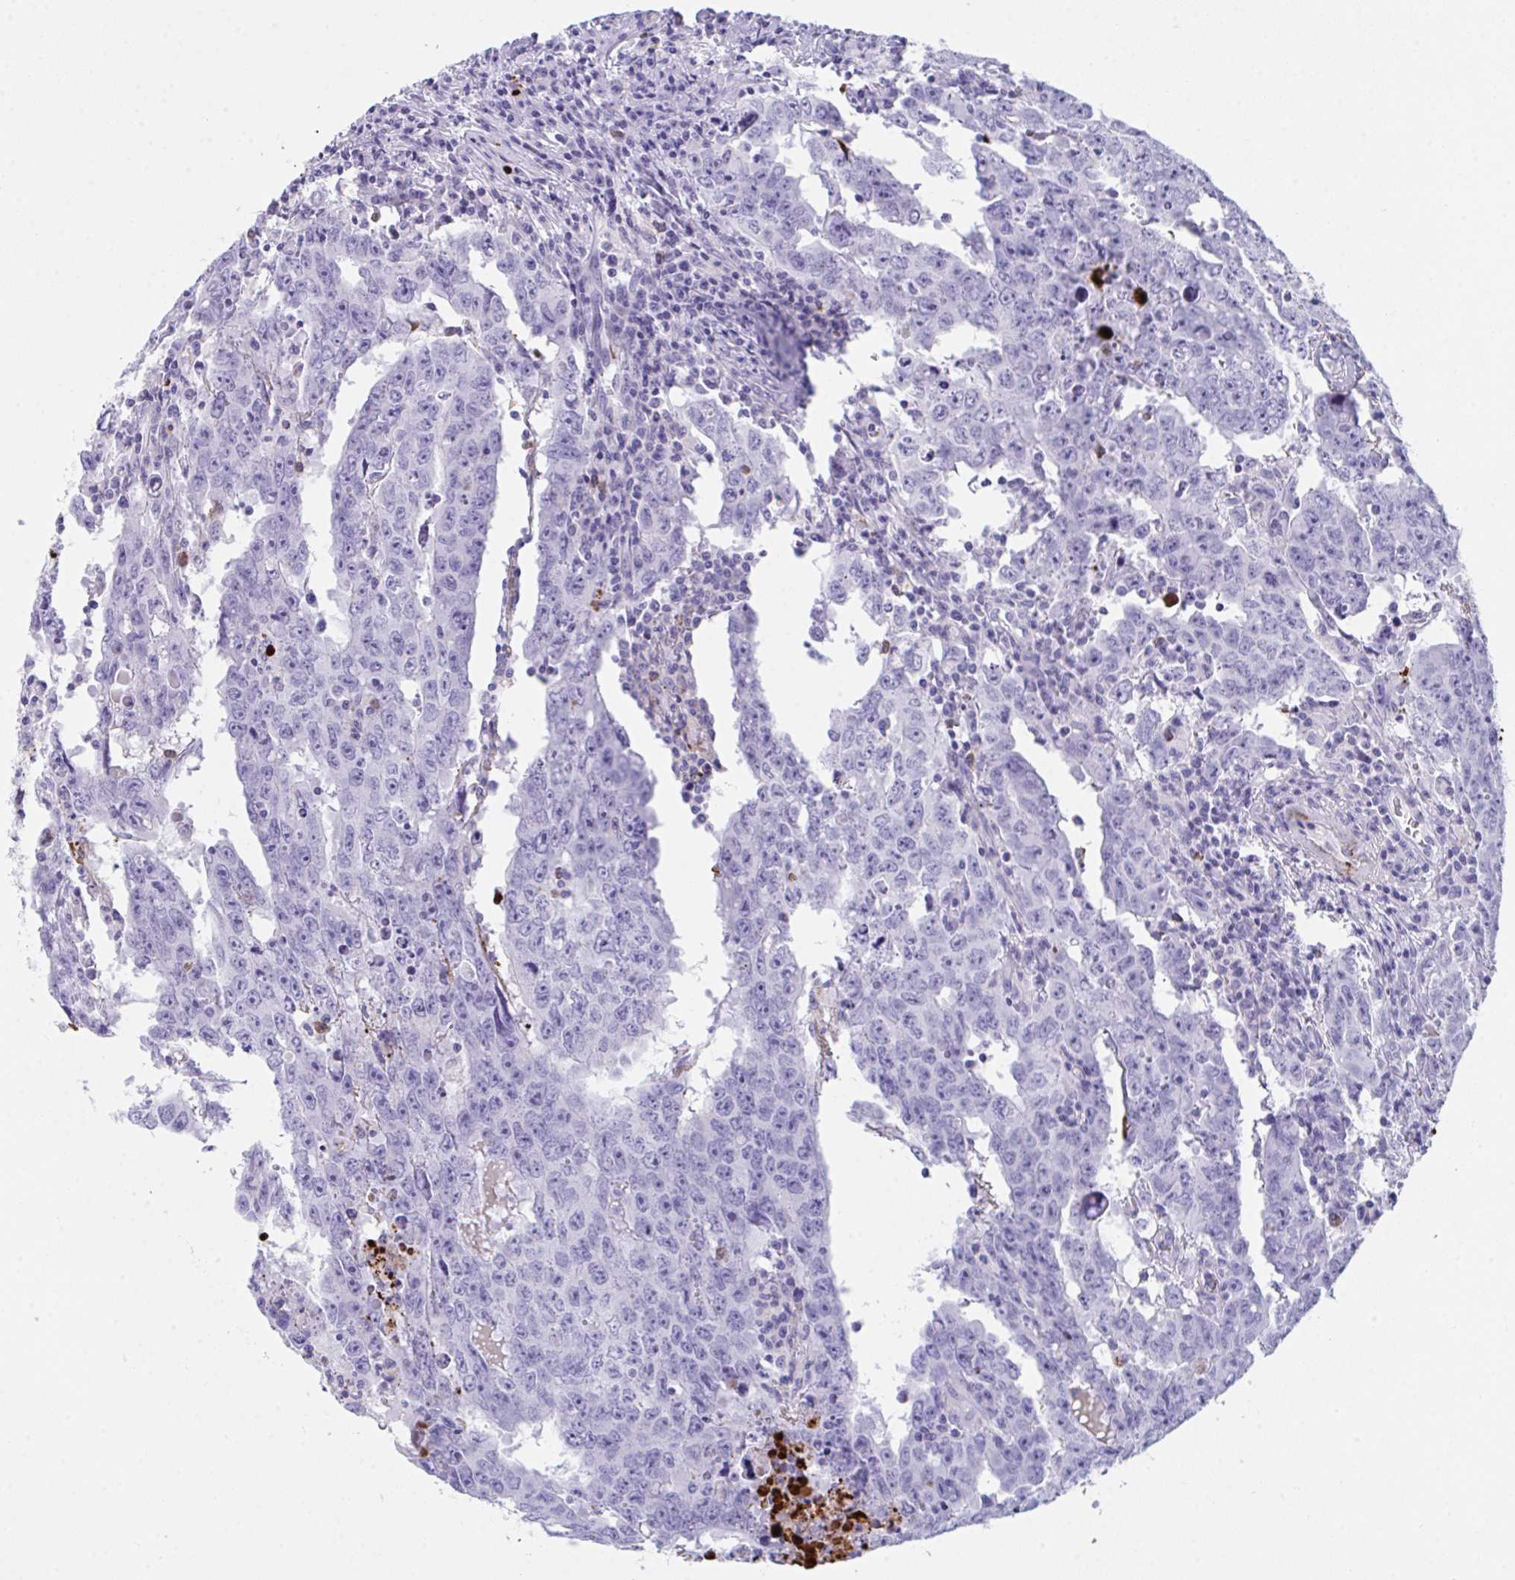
{"staining": {"intensity": "negative", "quantity": "none", "location": "none"}, "tissue": "testis cancer", "cell_type": "Tumor cells", "image_type": "cancer", "snomed": [{"axis": "morphology", "description": "Carcinoma, Embryonal, NOS"}, {"axis": "topography", "description": "Testis"}], "caption": "The photomicrograph exhibits no significant expression in tumor cells of testis cancer.", "gene": "KMT2E", "patient": {"sex": "male", "age": 22}}